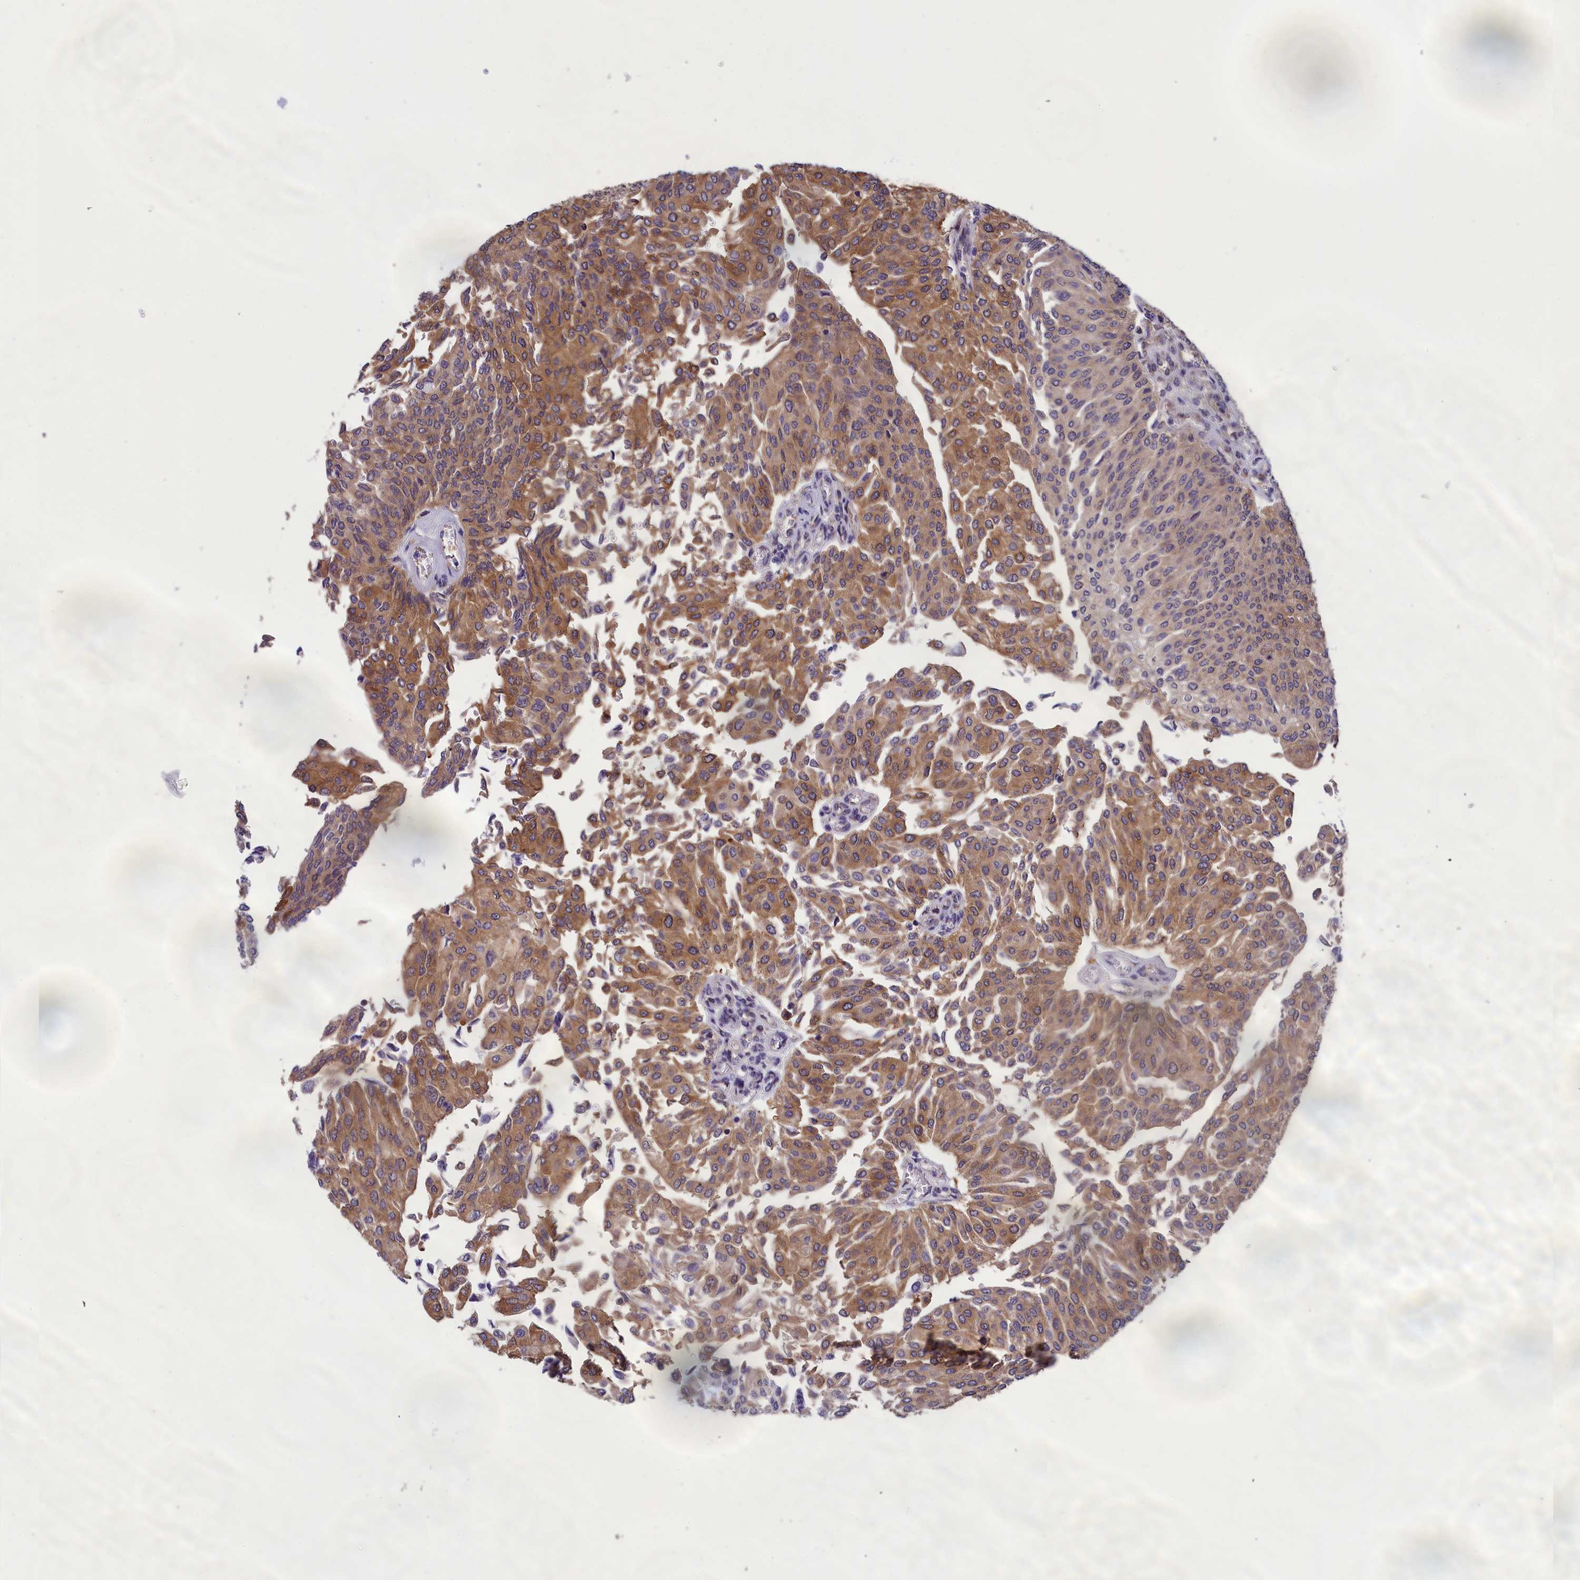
{"staining": {"intensity": "moderate", "quantity": ">75%", "location": "cytoplasmic/membranous"}, "tissue": "urothelial cancer", "cell_type": "Tumor cells", "image_type": "cancer", "snomed": [{"axis": "morphology", "description": "Urothelial carcinoma, High grade"}, {"axis": "topography", "description": "Urinary bladder"}], "caption": "The photomicrograph shows staining of urothelial cancer, revealing moderate cytoplasmic/membranous protein expression (brown color) within tumor cells. (Brightfield microscopy of DAB IHC at high magnification).", "gene": "ABCC8", "patient": {"sex": "female", "age": 79}}